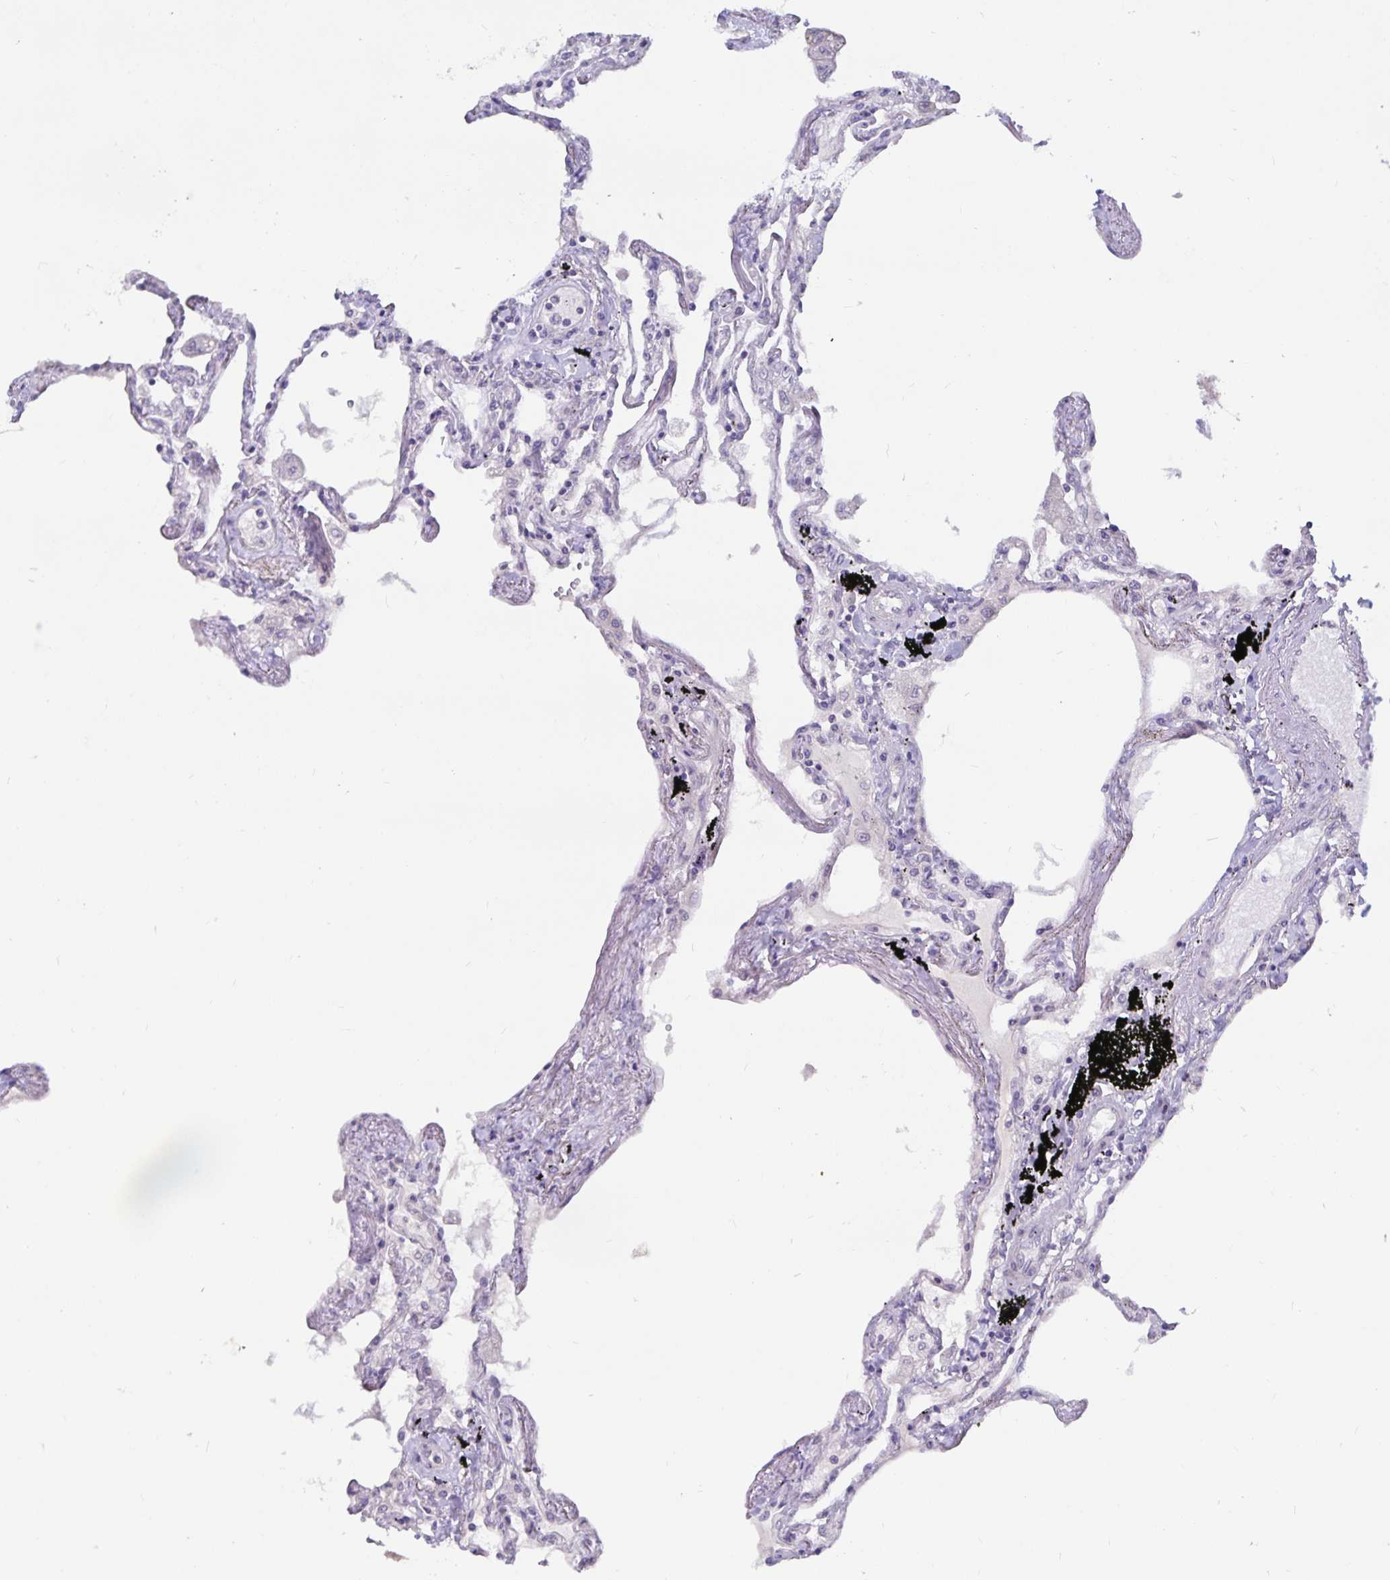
{"staining": {"intensity": "weak", "quantity": "<25%", "location": "cytoplasmic/membranous"}, "tissue": "lung", "cell_type": "Alveolar cells", "image_type": "normal", "snomed": [{"axis": "morphology", "description": "Normal tissue, NOS"}, {"axis": "morphology", "description": "Adenocarcinoma, NOS"}, {"axis": "topography", "description": "Cartilage tissue"}, {"axis": "topography", "description": "Lung"}], "caption": "Immunohistochemistry photomicrograph of unremarkable lung: lung stained with DAB reveals no significant protein positivity in alveolar cells.", "gene": "FAM120A", "patient": {"sex": "female", "age": 67}}